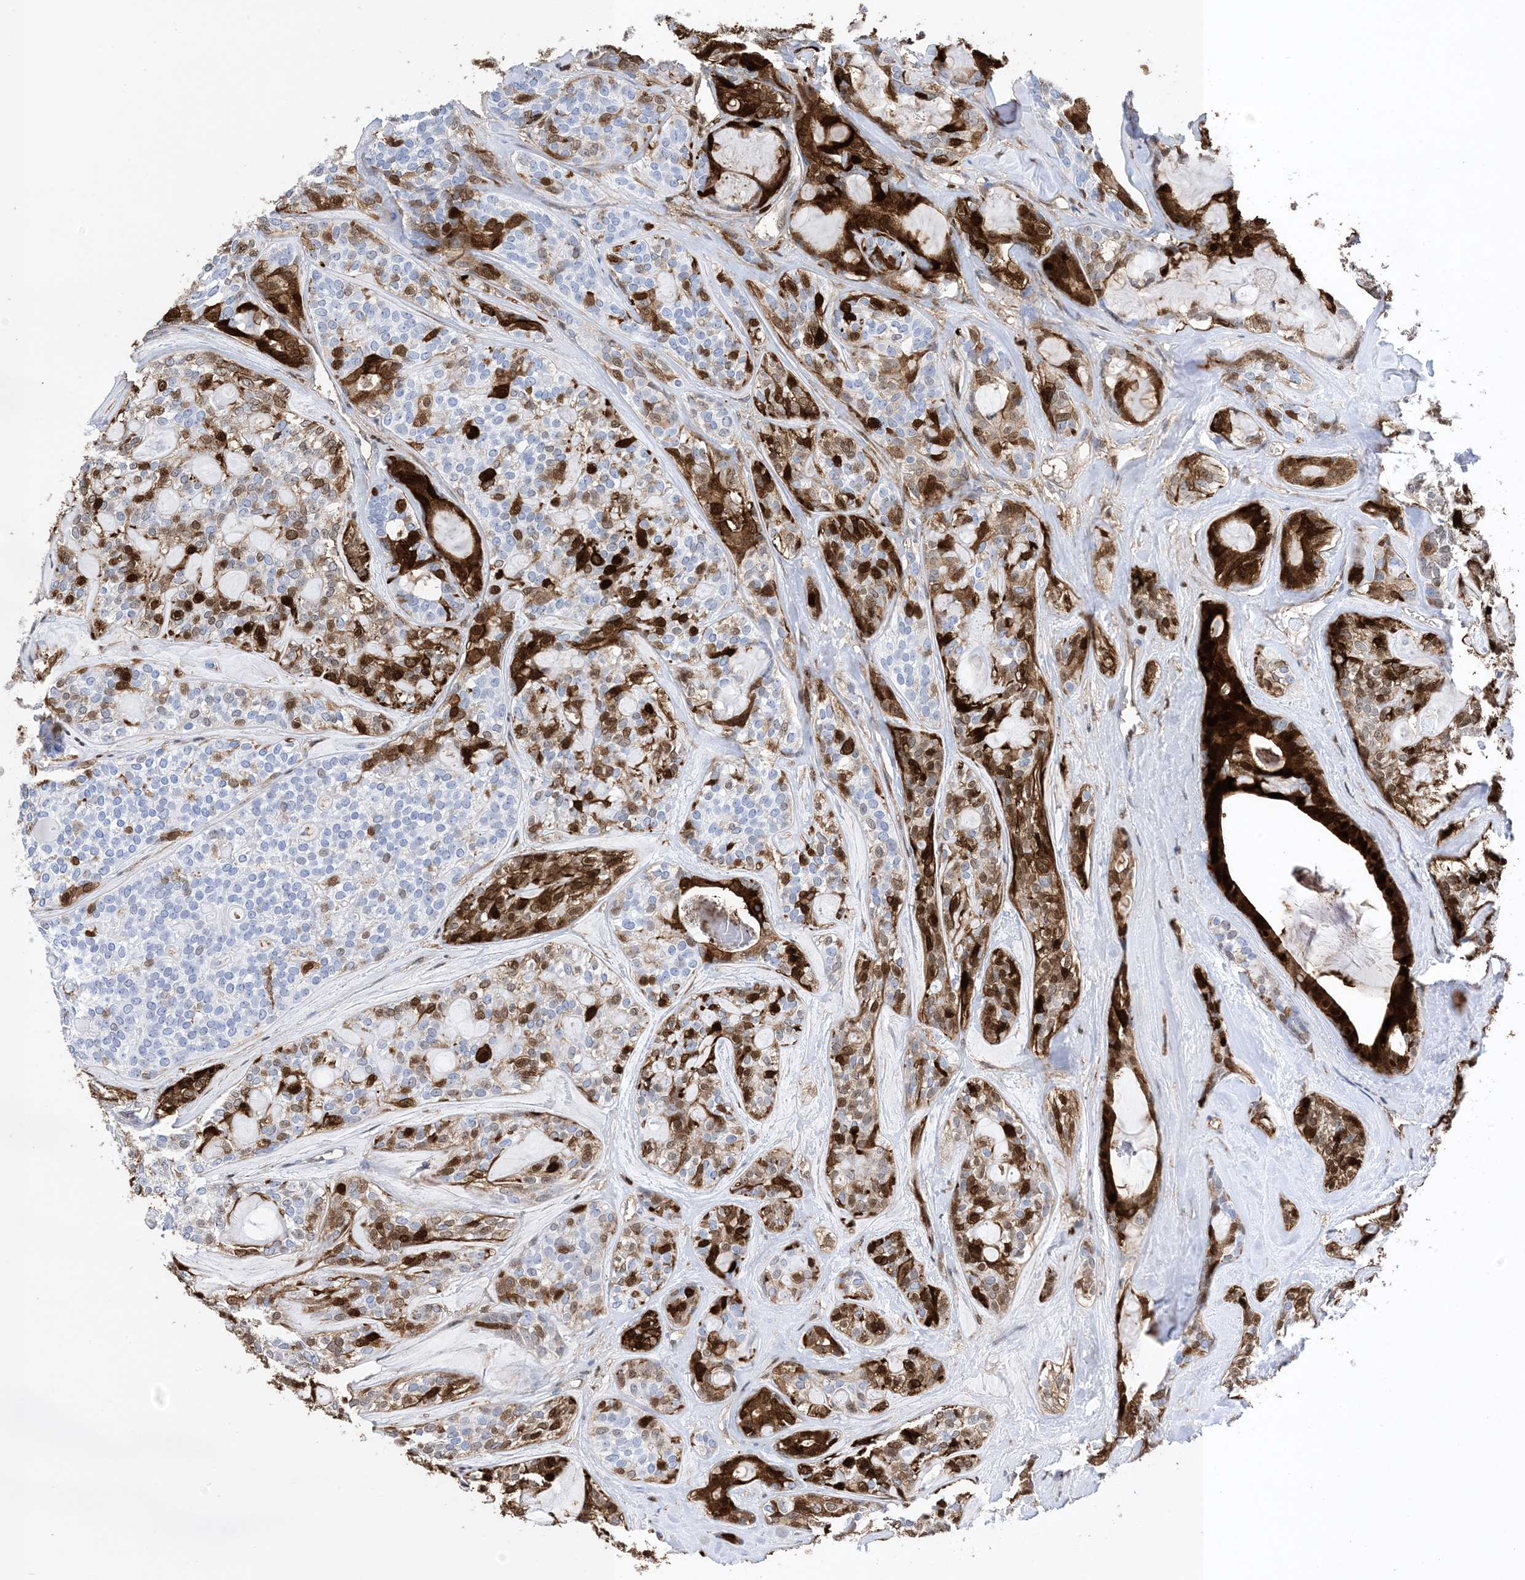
{"staining": {"intensity": "strong", "quantity": "25%-75%", "location": "cytoplasmic/membranous,nuclear"}, "tissue": "head and neck cancer", "cell_type": "Tumor cells", "image_type": "cancer", "snomed": [{"axis": "morphology", "description": "Adenocarcinoma, NOS"}, {"axis": "topography", "description": "Head-Neck"}], "caption": "An image of adenocarcinoma (head and neck) stained for a protein shows strong cytoplasmic/membranous and nuclear brown staining in tumor cells.", "gene": "ANXA1", "patient": {"sex": "male", "age": 66}}